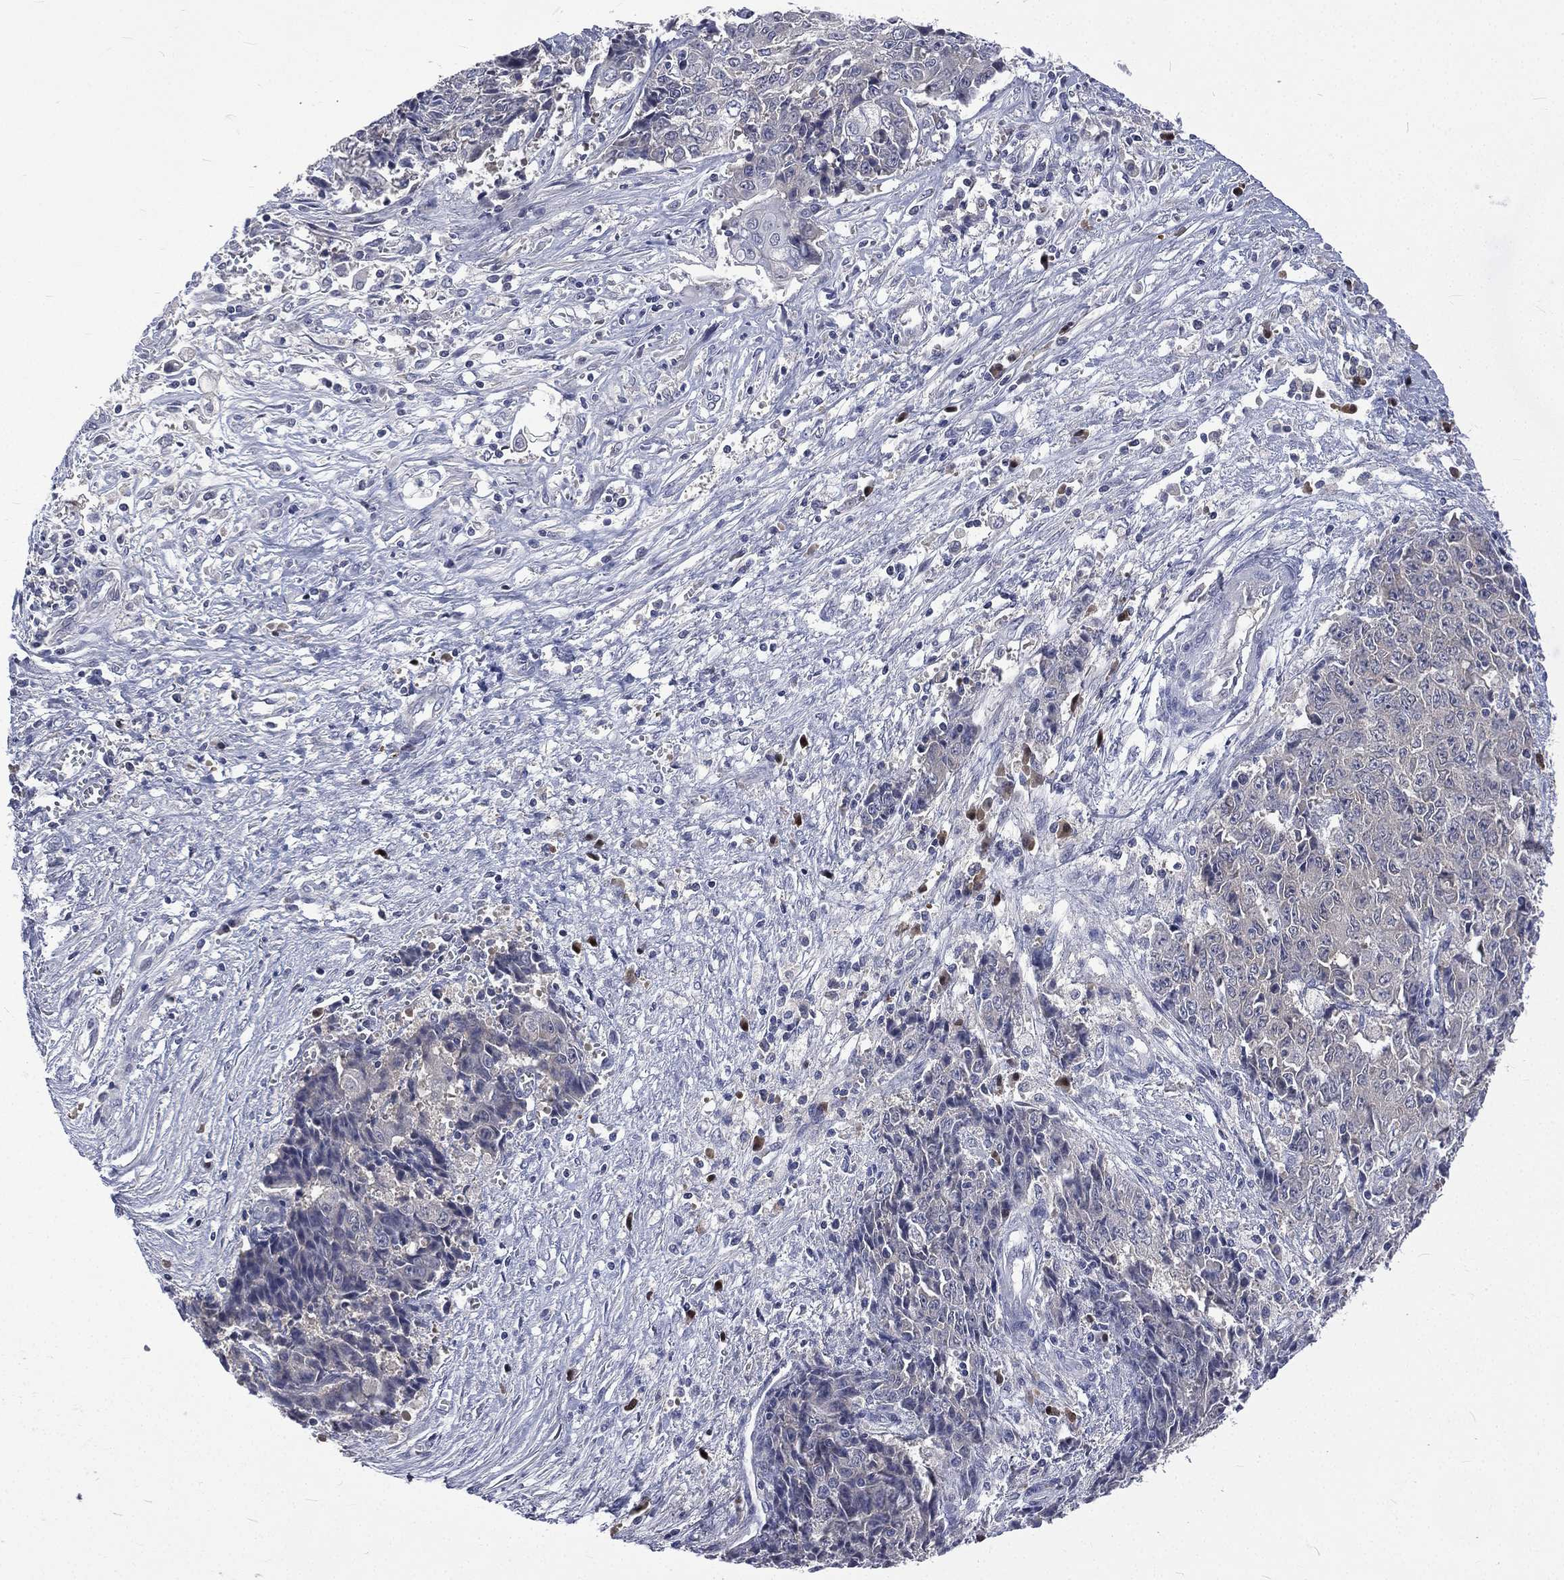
{"staining": {"intensity": "moderate", "quantity": "<25%", "location": "cytoplasmic/membranous"}, "tissue": "ovarian cancer", "cell_type": "Tumor cells", "image_type": "cancer", "snomed": [{"axis": "morphology", "description": "Carcinoma, endometroid"}, {"axis": "topography", "description": "Ovary"}], "caption": "Immunohistochemistry of human endometroid carcinoma (ovarian) demonstrates low levels of moderate cytoplasmic/membranous expression in approximately <25% of tumor cells.", "gene": "CA12", "patient": {"sex": "female", "age": 42}}